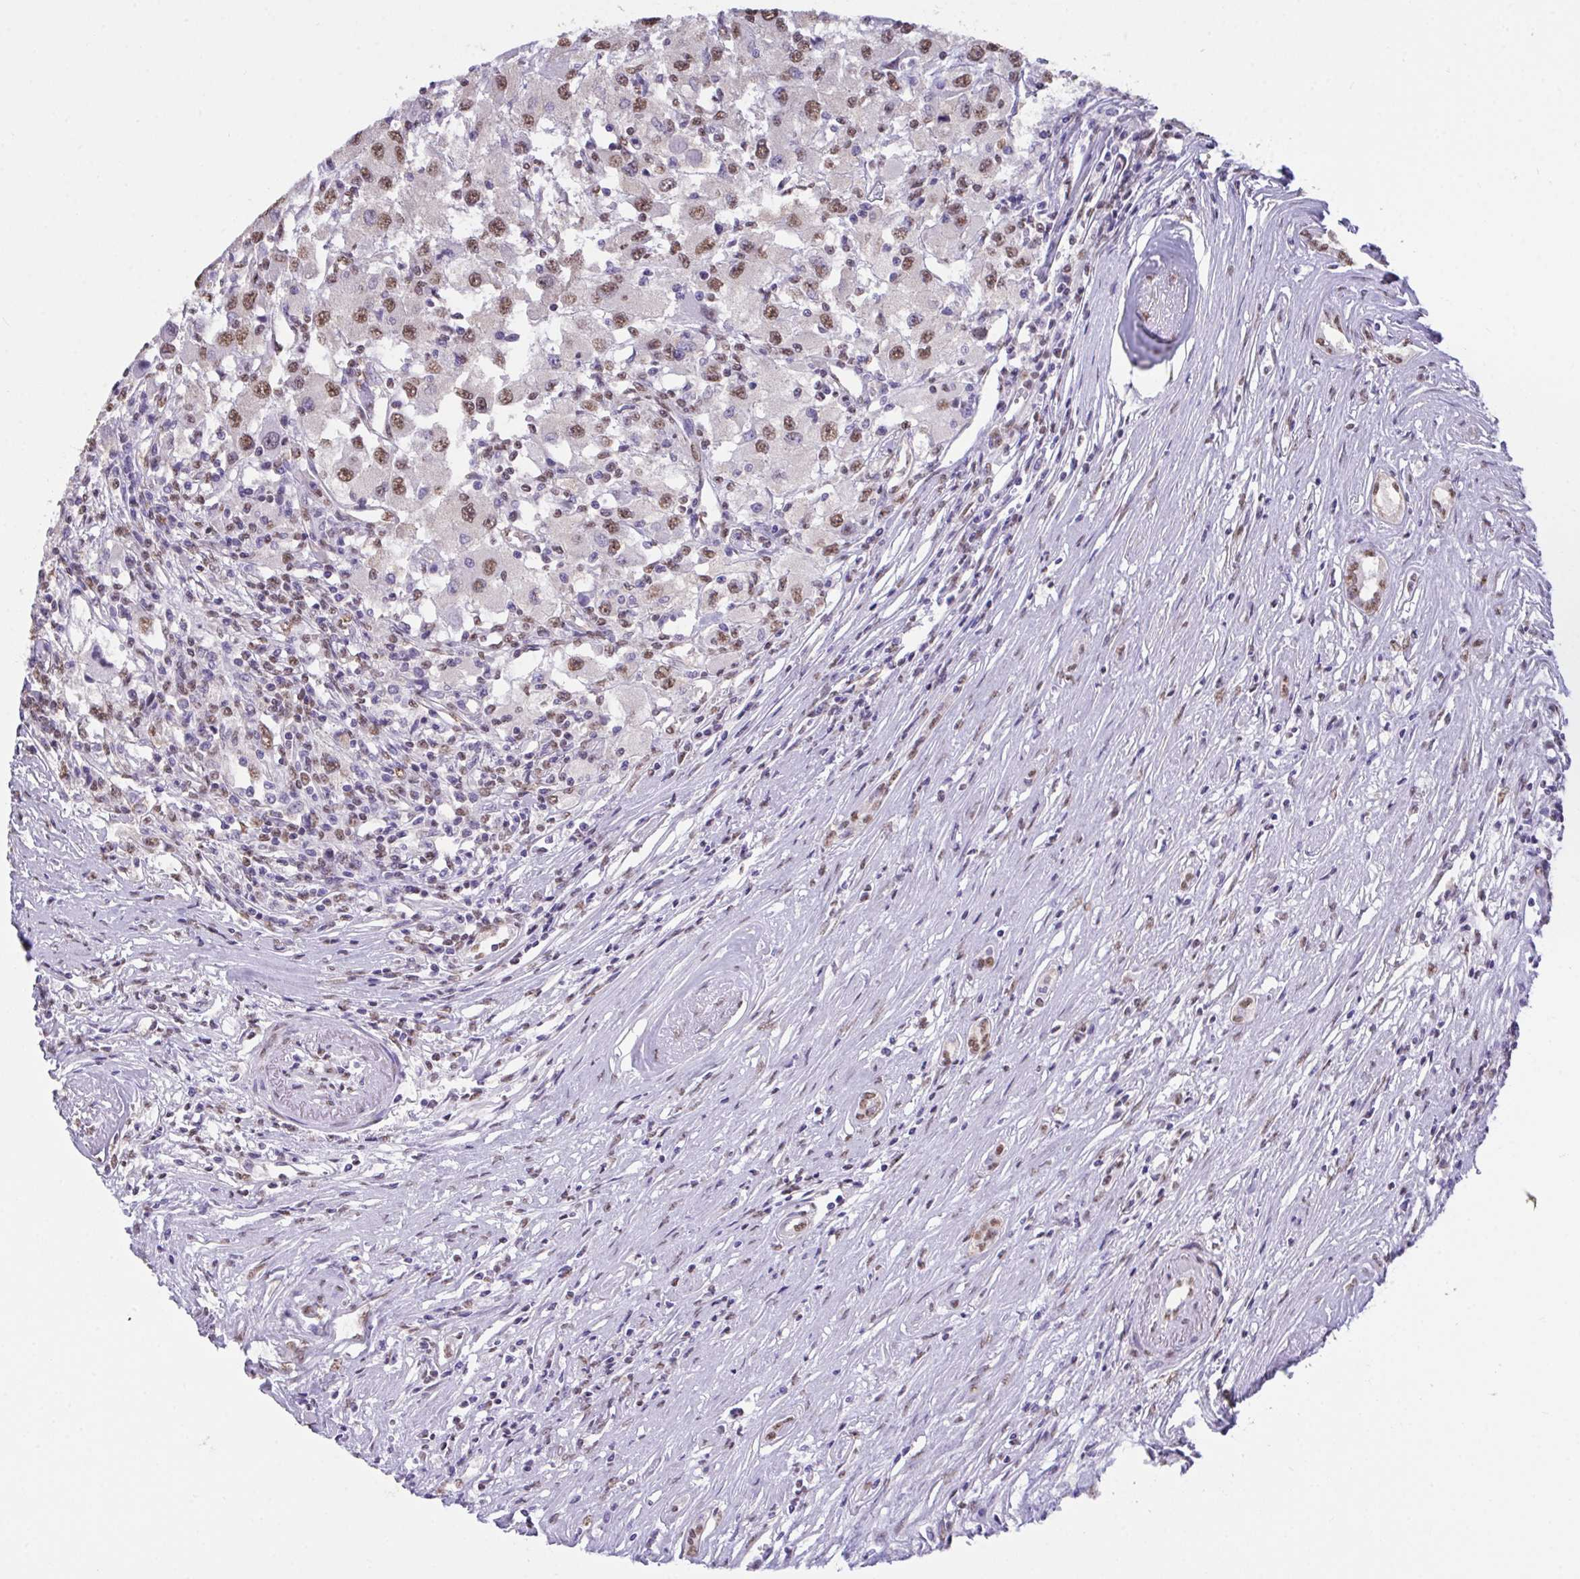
{"staining": {"intensity": "moderate", "quantity": ">75%", "location": "nuclear"}, "tissue": "renal cancer", "cell_type": "Tumor cells", "image_type": "cancer", "snomed": [{"axis": "morphology", "description": "Adenocarcinoma, NOS"}, {"axis": "topography", "description": "Kidney"}], "caption": "This histopathology image demonstrates IHC staining of human renal cancer, with medium moderate nuclear positivity in about >75% of tumor cells.", "gene": "SEMA6B", "patient": {"sex": "female", "age": 67}}